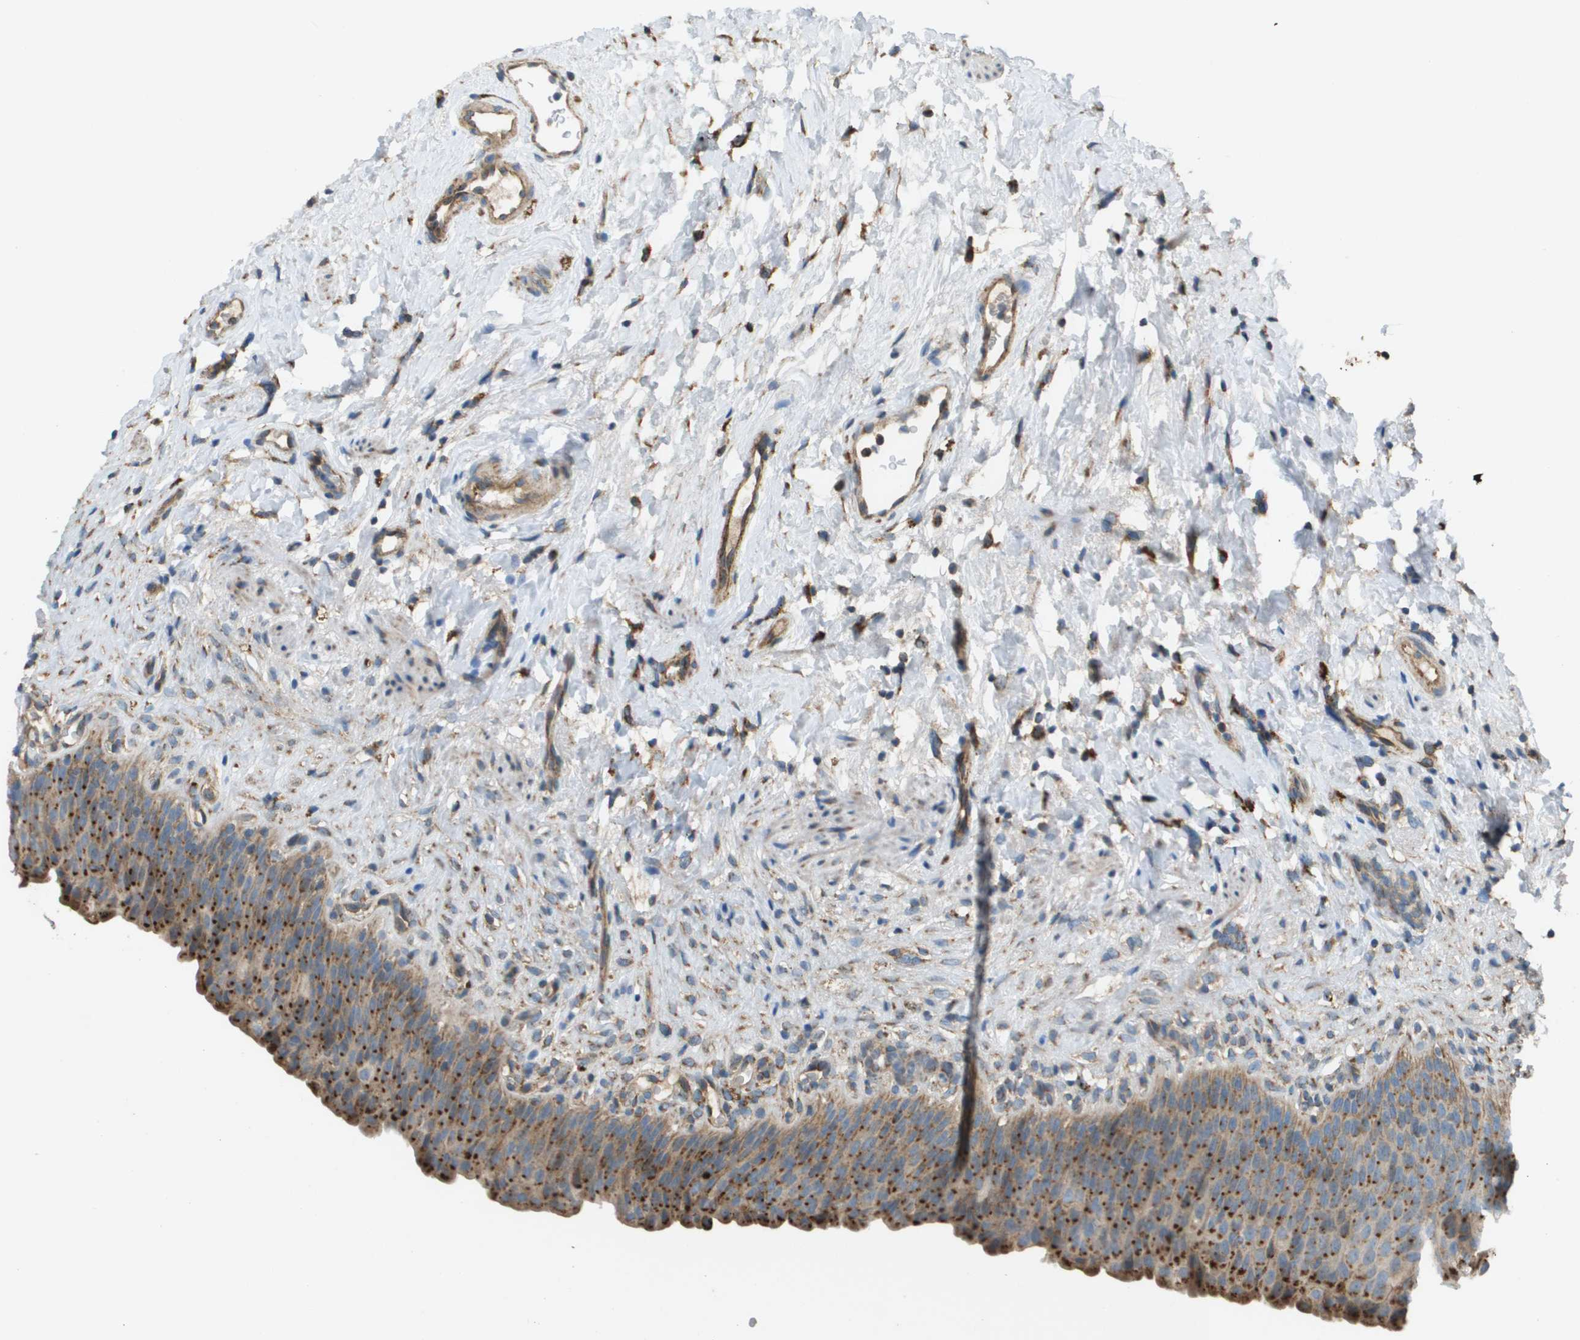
{"staining": {"intensity": "strong", "quantity": ">75%", "location": "cytoplasmic/membranous"}, "tissue": "urinary bladder", "cell_type": "Urothelial cells", "image_type": "normal", "snomed": [{"axis": "morphology", "description": "Normal tissue, NOS"}, {"axis": "topography", "description": "Urinary bladder"}], "caption": "Immunohistochemical staining of unremarkable human urinary bladder displays high levels of strong cytoplasmic/membranous positivity in approximately >75% of urothelial cells.", "gene": "NRK", "patient": {"sex": "female", "age": 79}}